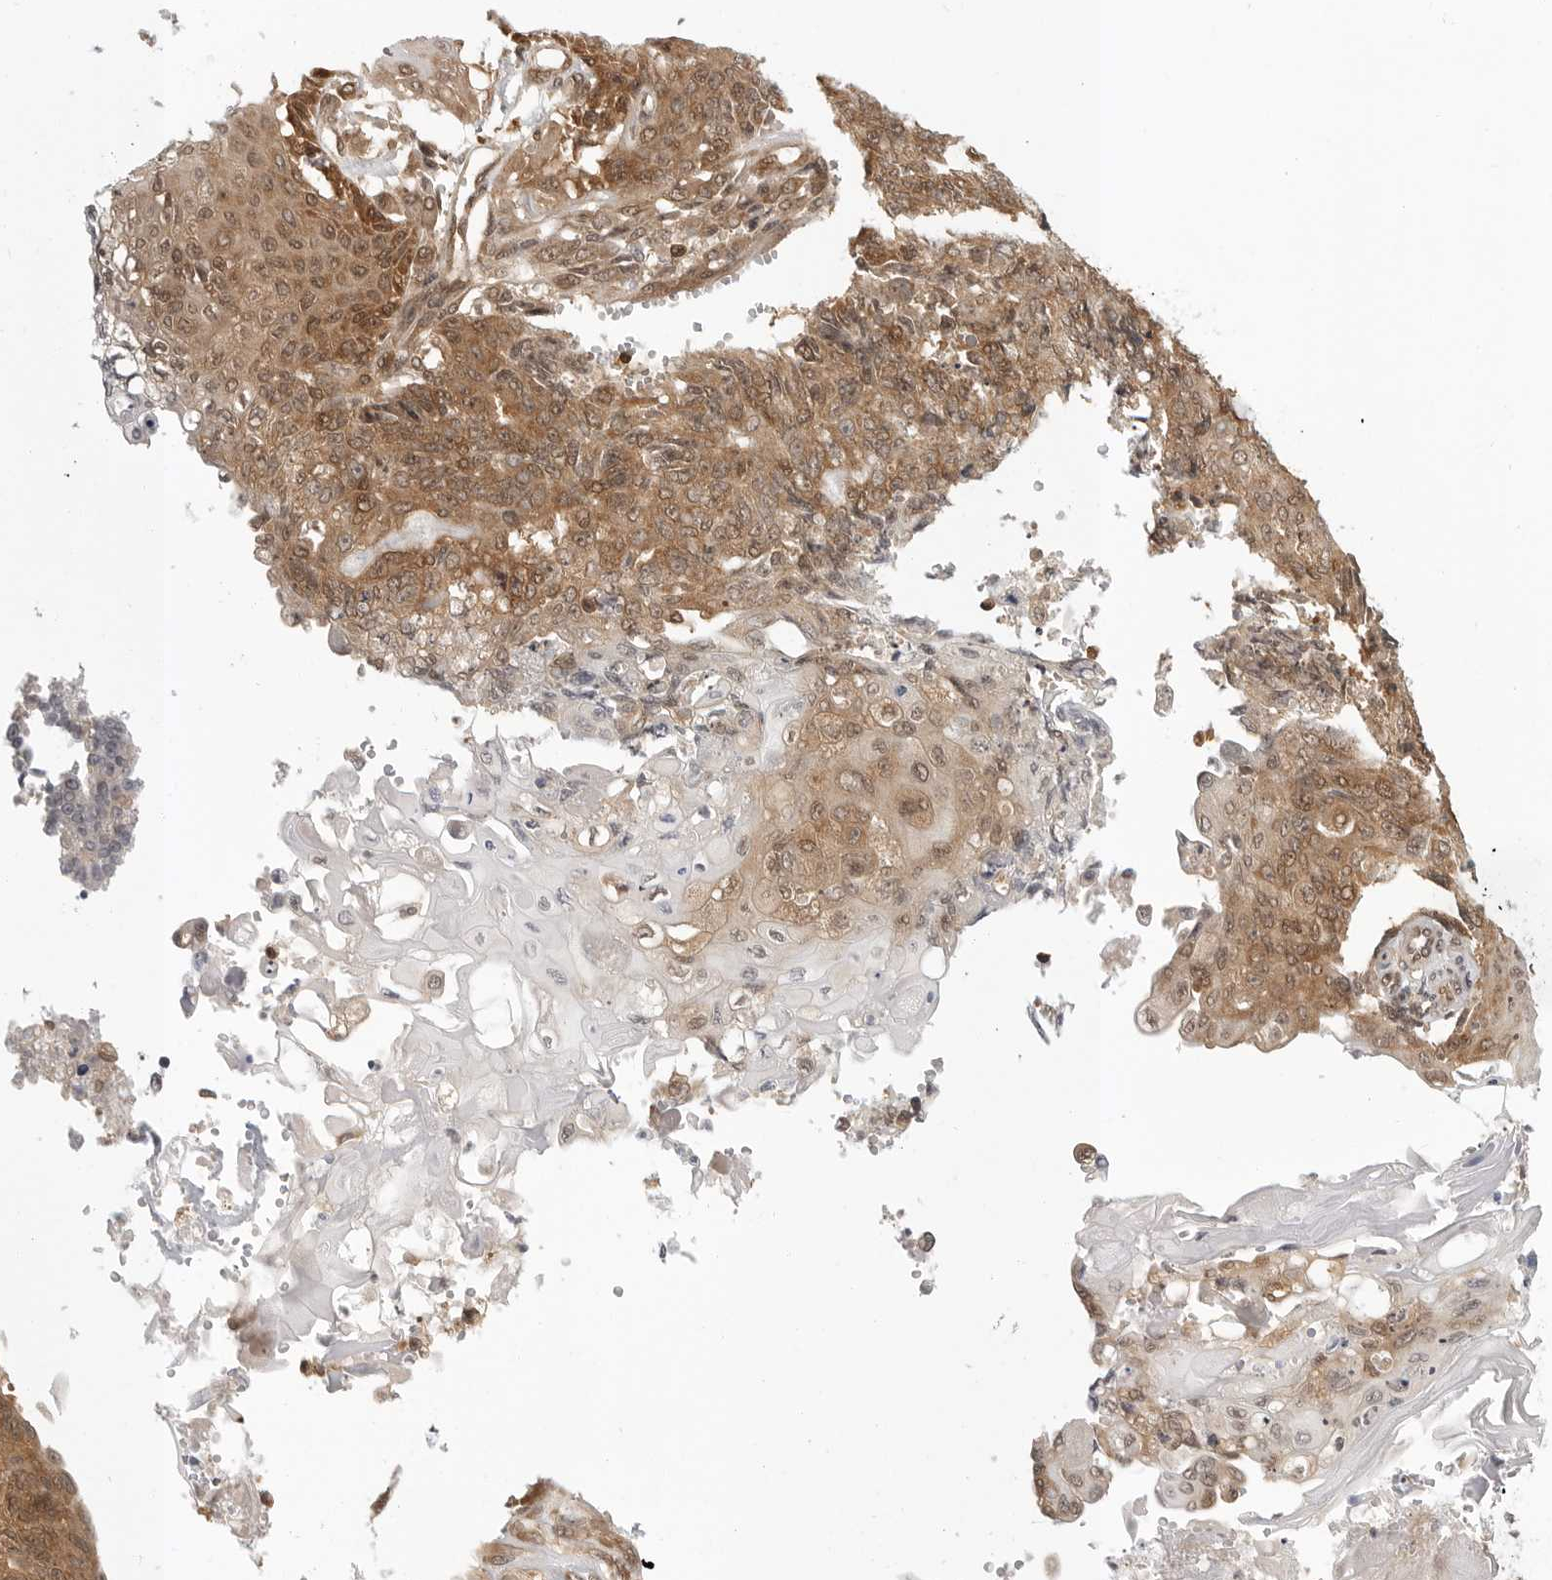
{"staining": {"intensity": "moderate", "quantity": ">75%", "location": "cytoplasmic/membranous"}, "tissue": "endometrial cancer", "cell_type": "Tumor cells", "image_type": "cancer", "snomed": [{"axis": "morphology", "description": "Adenocarcinoma, NOS"}, {"axis": "topography", "description": "Endometrium"}], "caption": "Moderate cytoplasmic/membranous positivity for a protein is identified in about >75% of tumor cells of endometrial cancer using immunohistochemistry (IHC).", "gene": "SZRD1", "patient": {"sex": "female", "age": 32}}